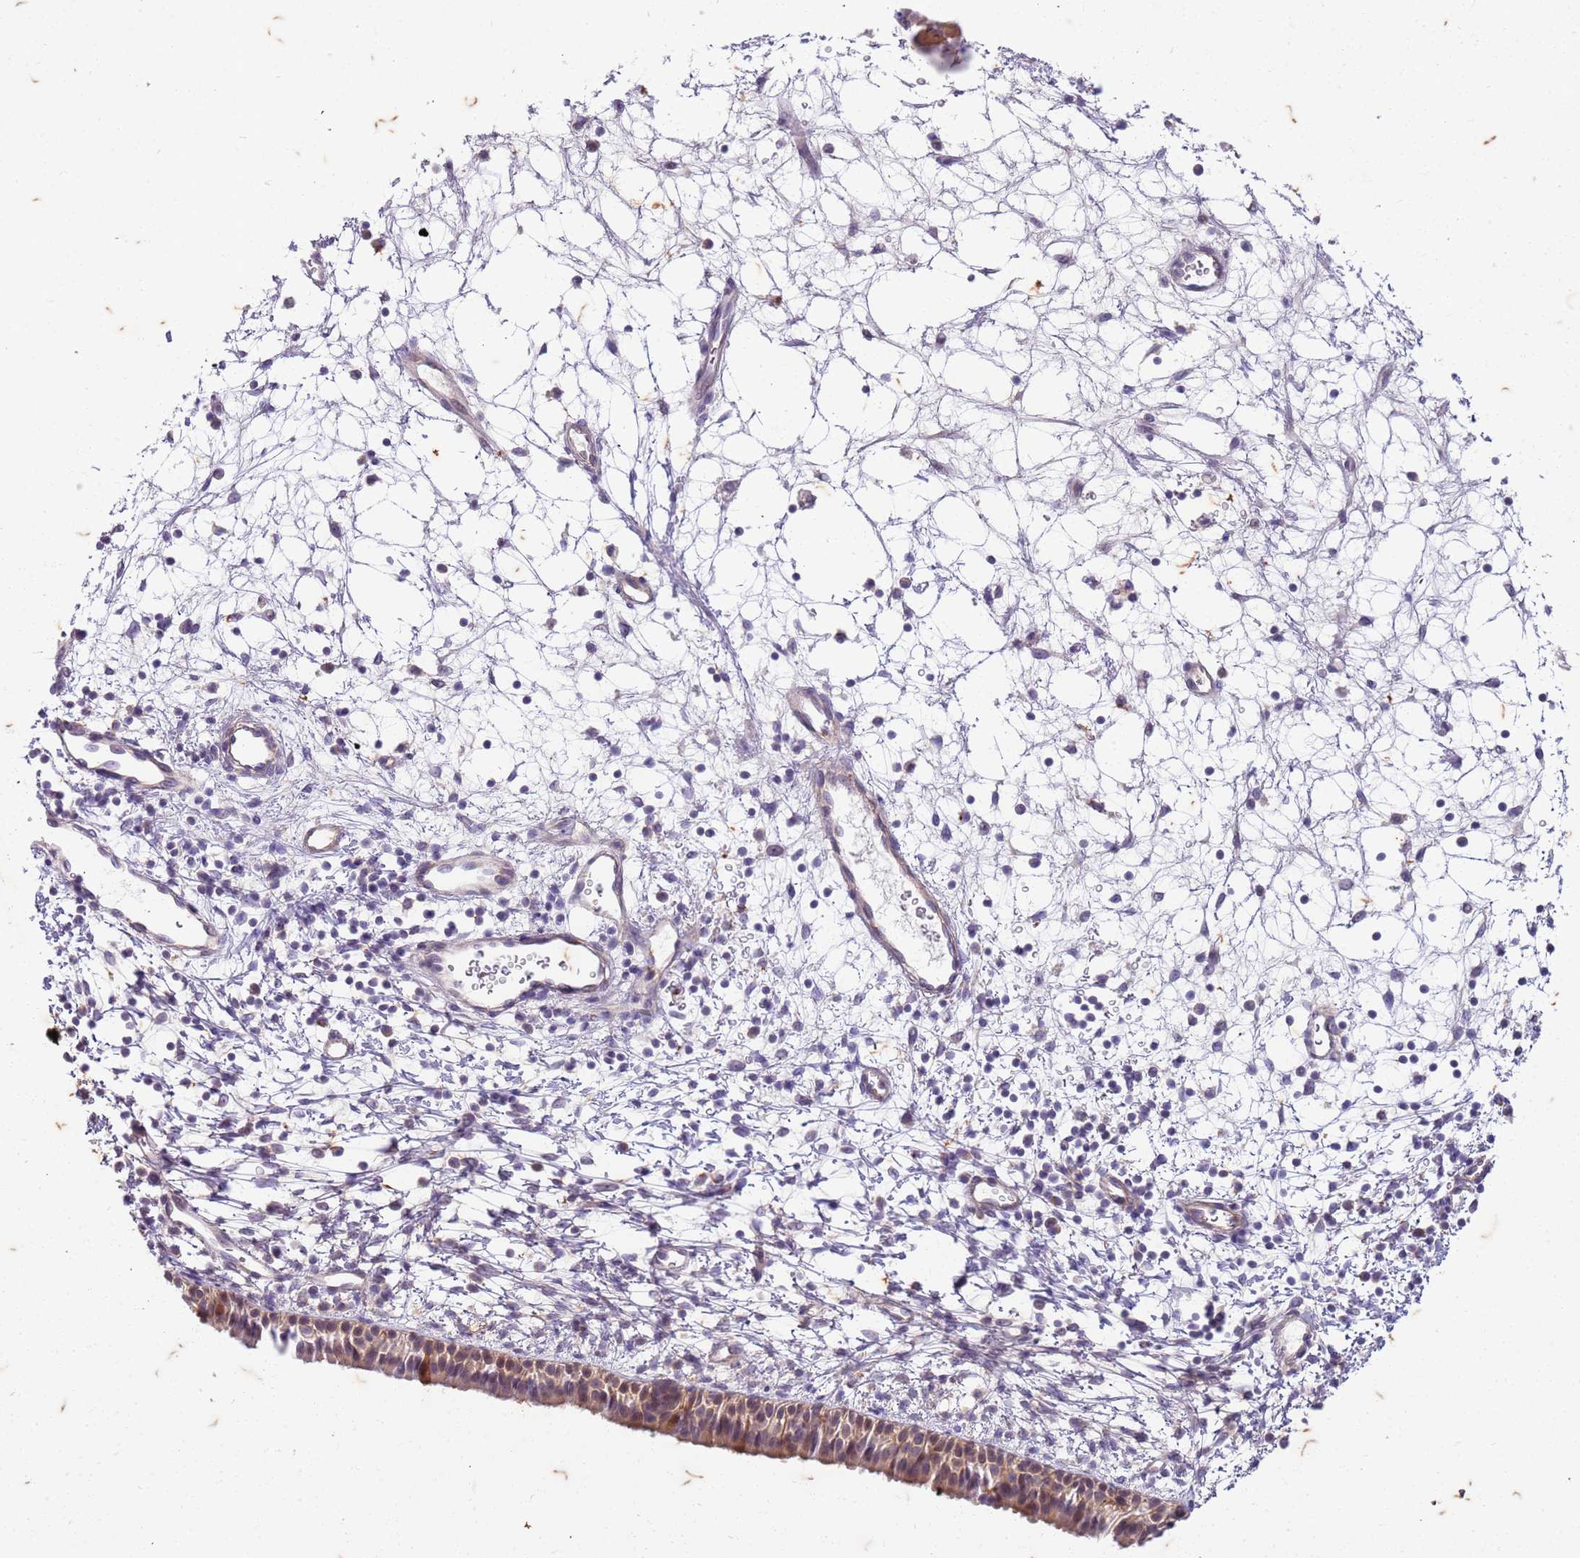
{"staining": {"intensity": "weak", "quantity": ">75%", "location": "cytoplasmic/membranous"}, "tissue": "nasopharynx", "cell_type": "Respiratory epithelial cells", "image_type": "normal", "snomed": [{"axis": "morphology", "description": "Normal tissue, NOS"}, {"axis": "topography", "description": "Nasopharynx"}], "caption": "IHC of unremarkable human nasopharynx reveals low levels of weak cytoplasmic/membranous staining in about >75% of respiratory epithelial cells.", "gene": "RAPGEF3", "patient": {"sex": "male", "age": 22}}